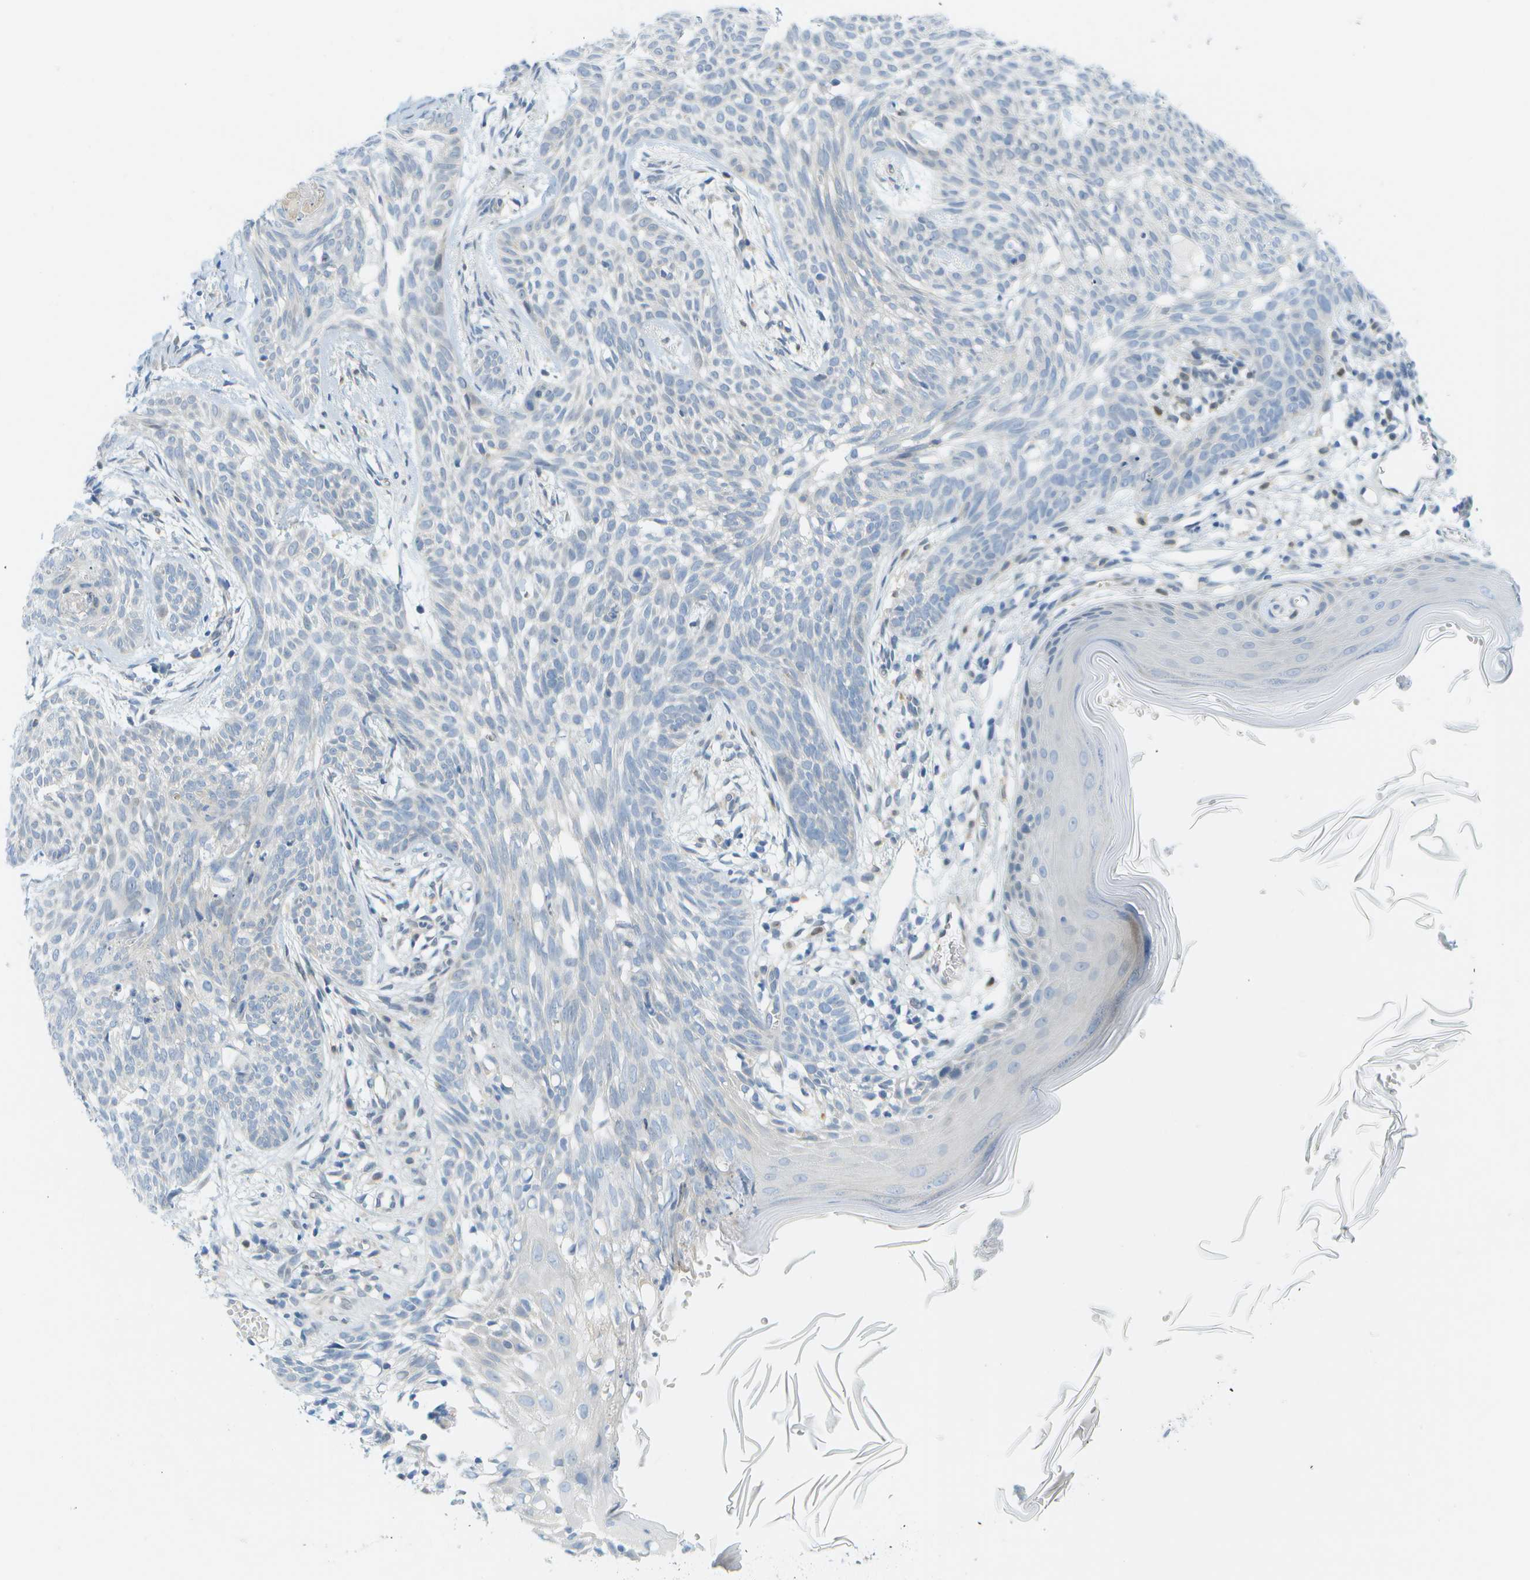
{"staining": {"intensity": "negative", "quantity": "none", "location": "none"}, "tissue": "skin cancer", "cell_type": "Tumor cells", "image_type": "cancer", "snomed": [{"axis": "morphology", "description": "Basal cell carcinoma"}, {"axis": "topography", "description": "Skin"}], "caption": "Immunohistochemical staining of human skin cancer shows no significant expression in tumor cells.", "gene": "CUL9", "patient": {"sex": "female", "age": 59}}